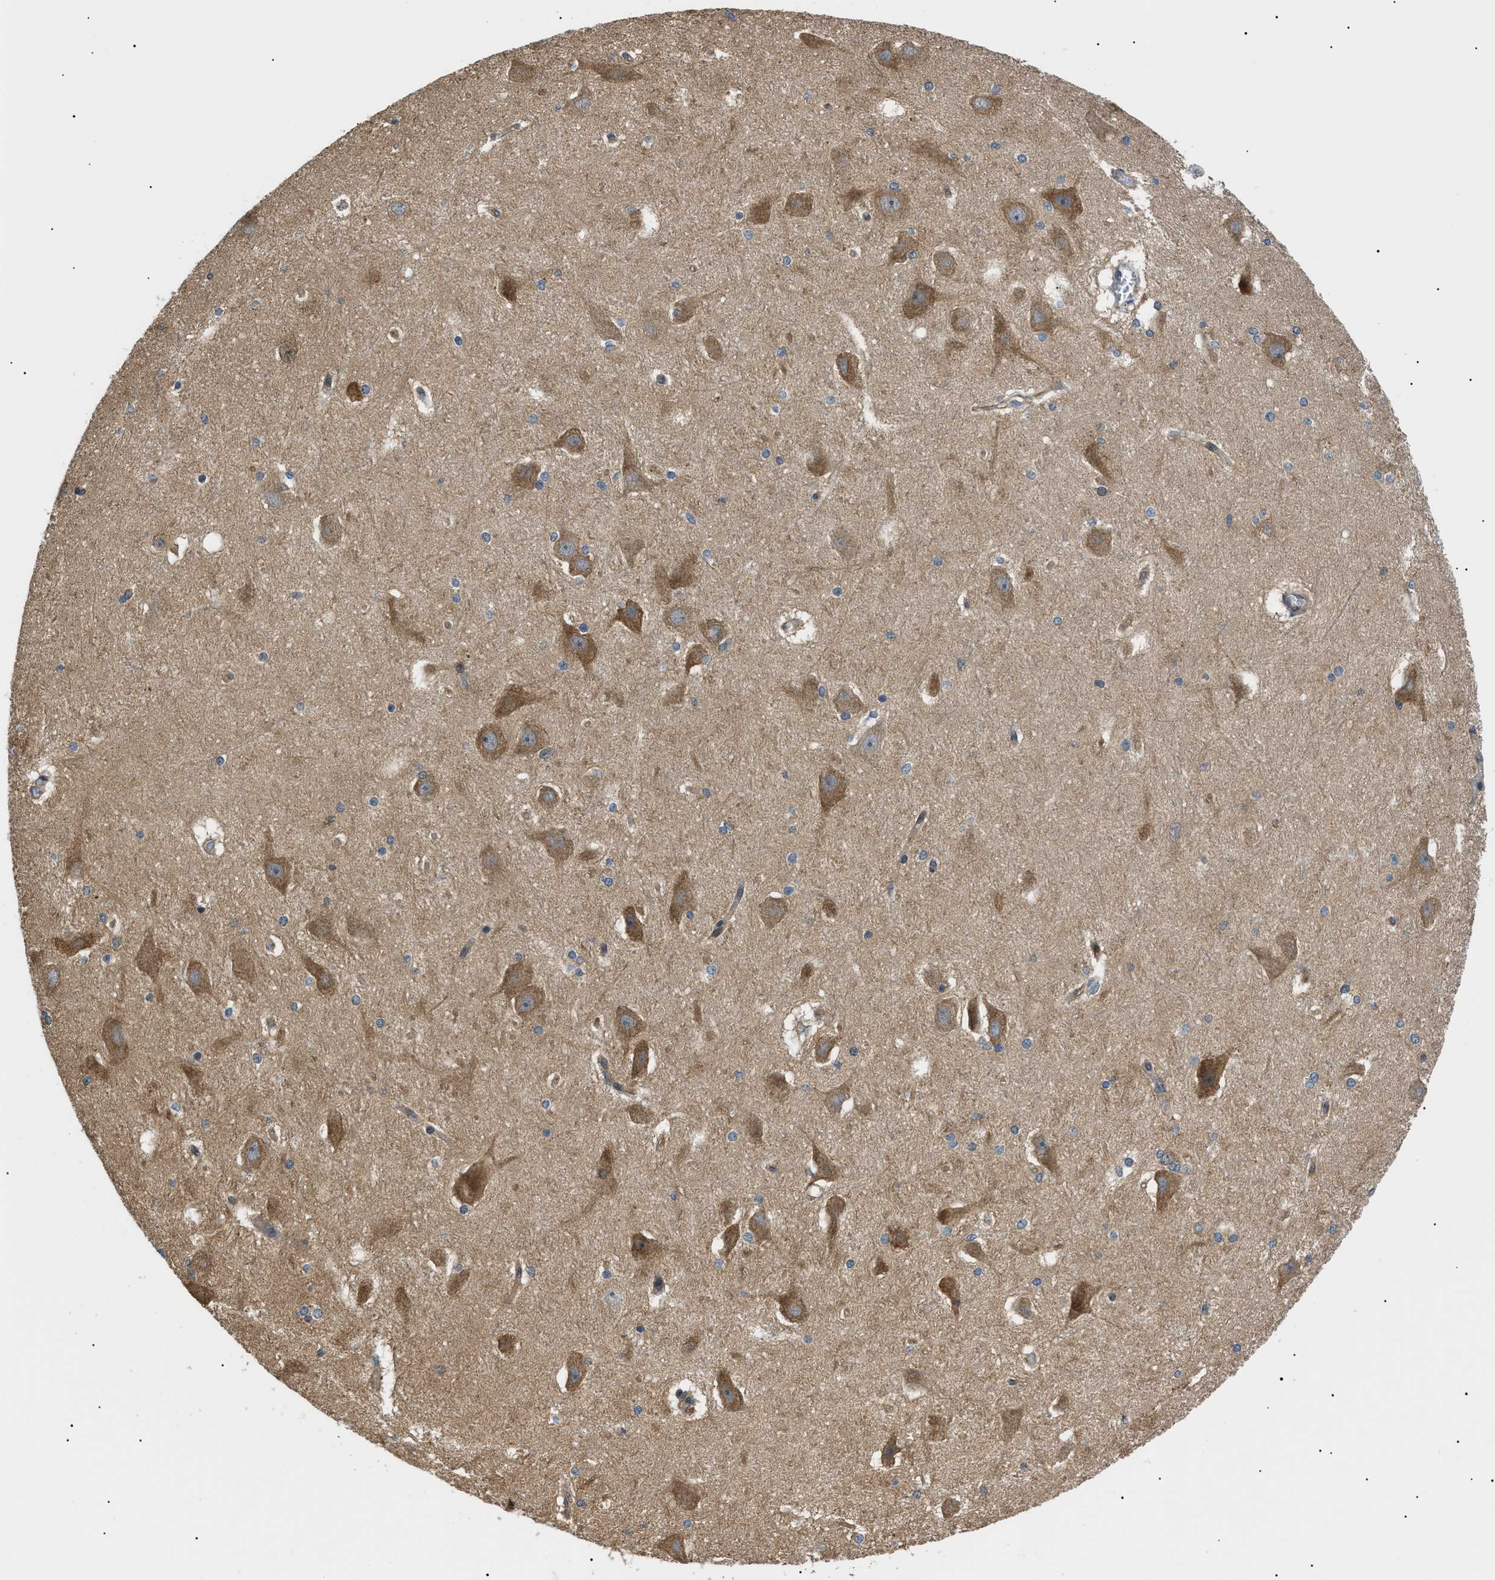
{"staining": {"intensity": "moderate", "quantity": "<25%", "location": "cytoplasmic/membranous"}, "tissue": "hippocampus", "cell_type": "Glial cells", "image_type": "normal", "snomed": [{"axis": "morphology", "description": "Normal tissue, NOS"}, {"axis": "topography", "description": "Hippocampus"}], "caption": "Approximately <25% of glial cells in normal hippocampus show moderate cytoplasmic/membranous protein expression as visualized by brown immunohistochemical staining.", "gene": "SRPK1", "patient": {"sex": "female", "age": 19}}